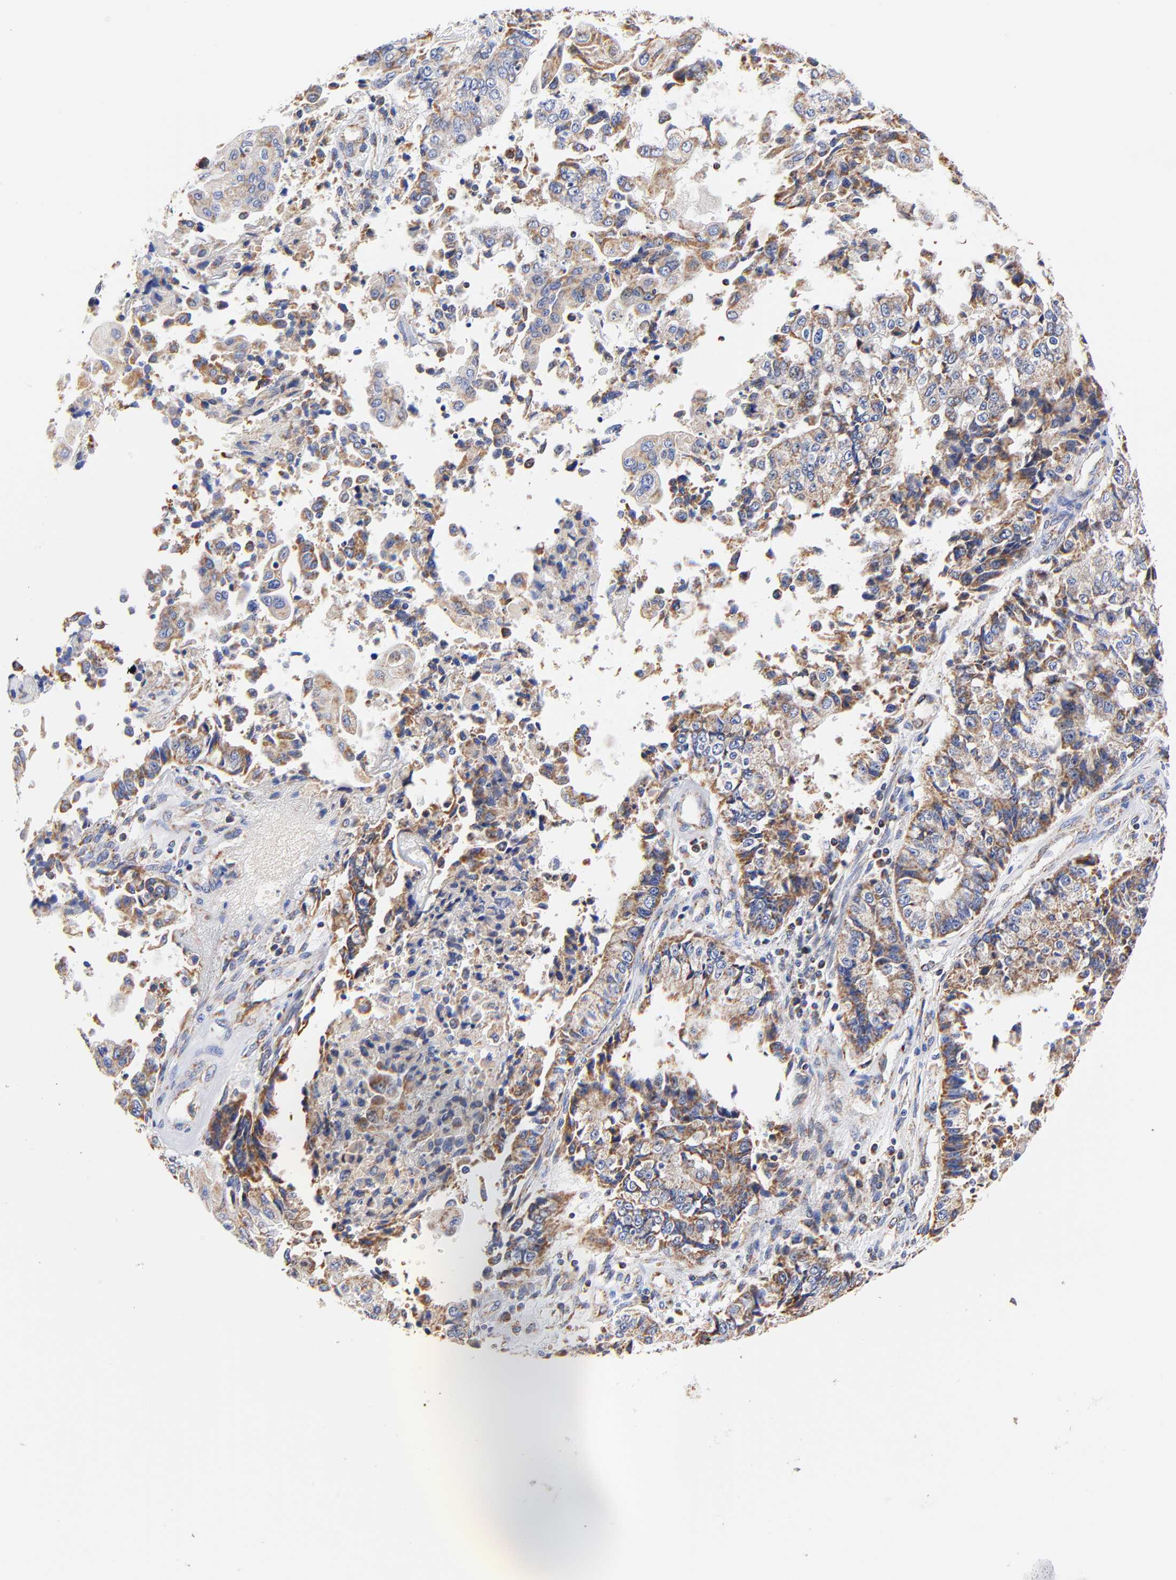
{"staining": {"intensity": "moderate", "quantity": ">75%", "location": "cytoplasmic/membranous"}, "tissue": "endometrial cancer", "cell_type": "Tumor cells", "image_type": "cancer", "snomed": [{"axis": "morphology", "description": "Adenocarcinoma, NOS"}, {"axis": "topography", "description": "Endometrium"}], "caption": "The image demonstrates a brown stain indicating the presence of a protein in the cytoplasmic/membranous of tumor cells in endometrial cancer (adenocarcinoma). The protein of interest is stained brown, and the nuclei are stained in blue (DAB IHC with brightfield microscopy, high magnification).", "gene": "ATP5F1D", "patient": {"sex": "female", "age": 75}}